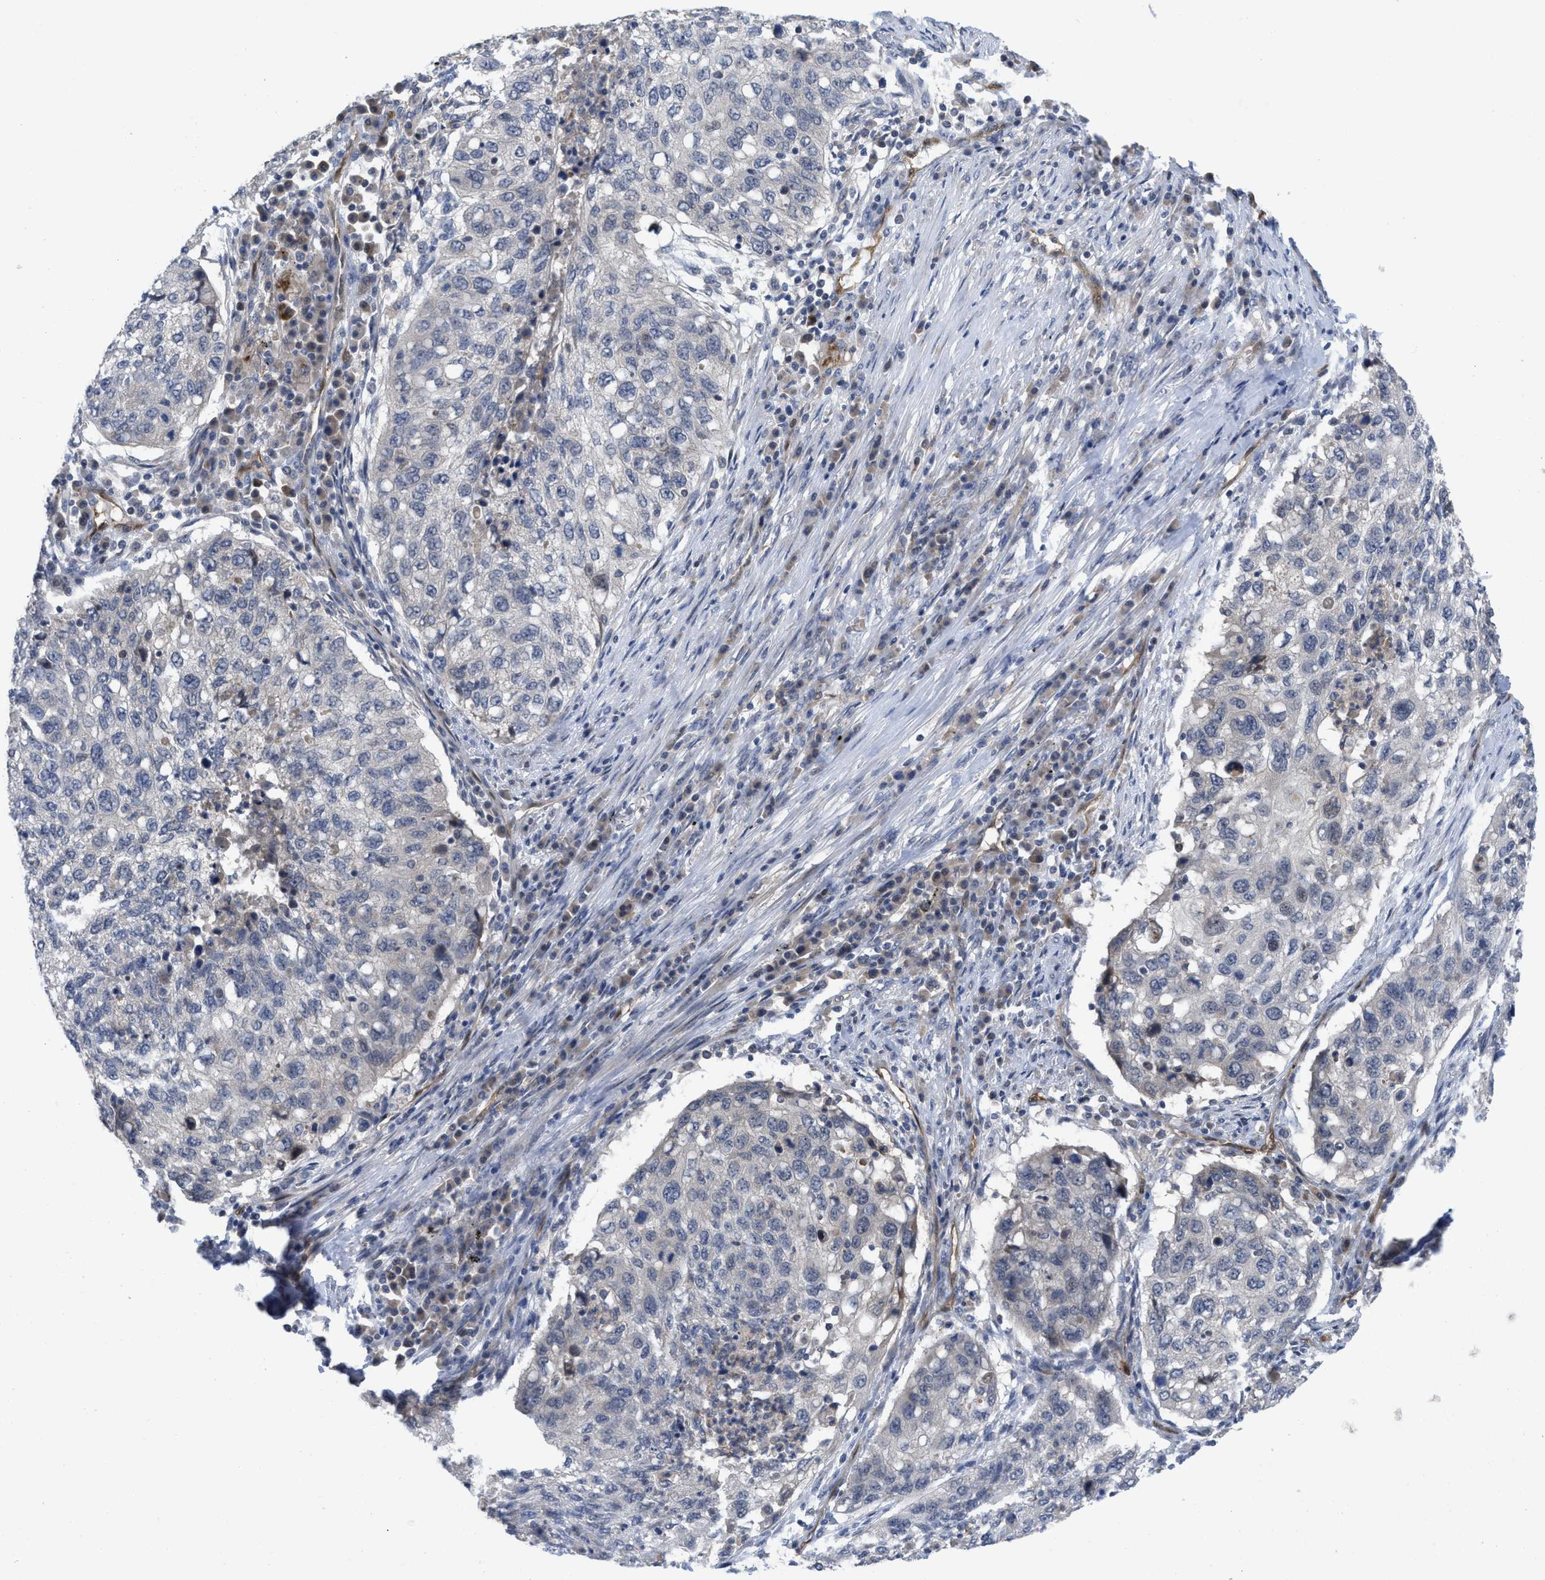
{"staining": {"intensity": "negative", "quantity": "none", "location": "none"}, "tissue": "lung cancer", "cell_type": "Tumor cells", "image_type": "cancer", "snomed": [{"axis": "morphology", "description": "Squamous cell carcinoma, NOS"}, {"axis": "topography", "description": "Lung"}], "caption": "A histopathology image of human lung cancer is negative for staining in tumor cells. (Stains: DAB immunohistochemistry with hematoxylin counter stain, Microscopy: brightfield microscopy at high magnification).", "gene": "LDAF1", "patient": {"sex": "female", "age": 63}}